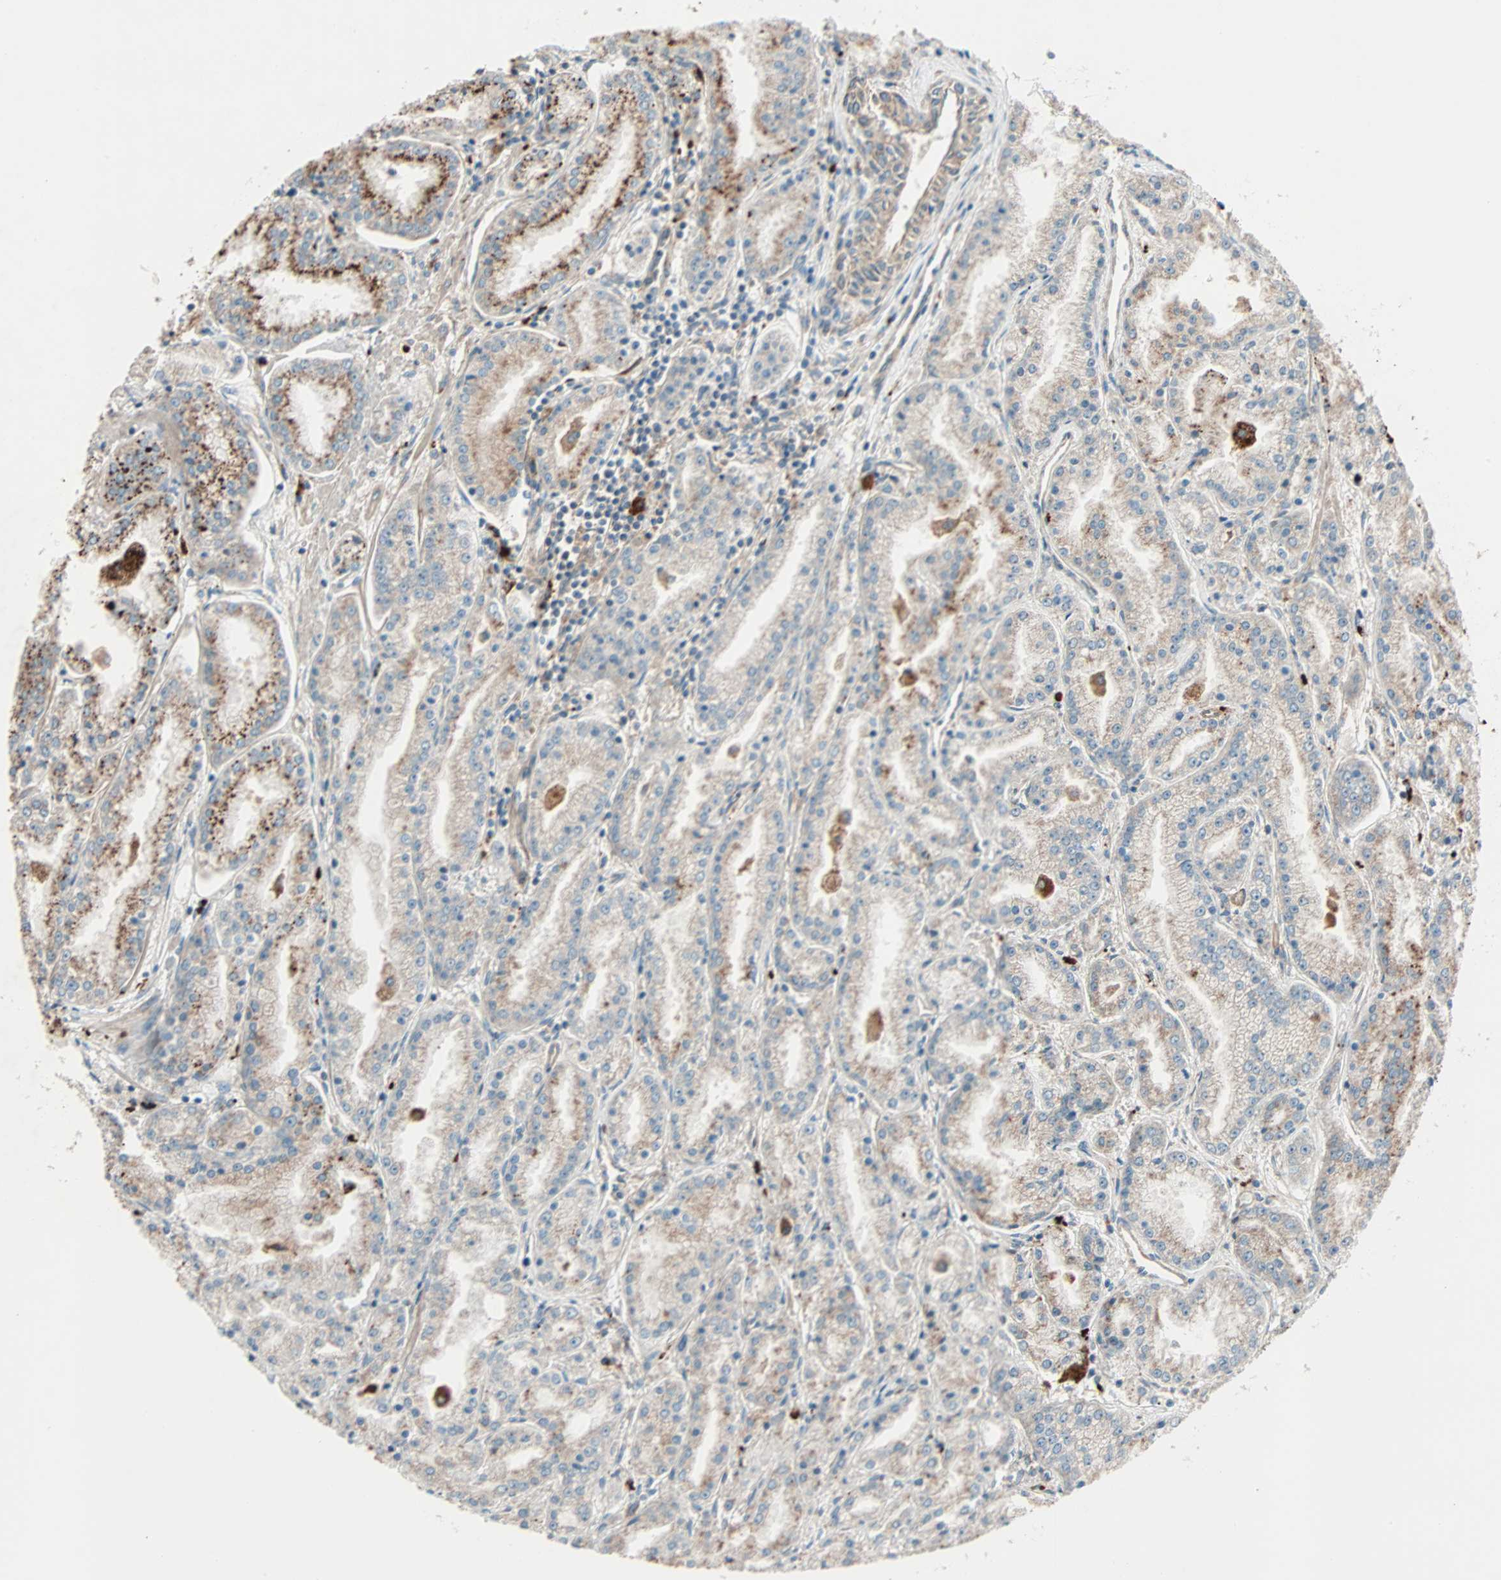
{"staining": {"intensity": "moderate", "quantity": ">75%", "location": "cytoplasmic/membranous"}, "tissue": "prostate cancer", "cell_type": "Tumor cells", "image_type": "cancer", "snomed": [{"axis": "morphology", "description": "Adenocarcinoma, High grade"}, {"axis": "topography", "description": "Prostate"}], "caption": "Protein staining reveals moderate cytoplasmic/membranous expression in about >75% of tumor cells in high-grade adenocarcinoma (prostate).", "gene": "PHYH", "patient": {"sex": "male", "age": 61}}